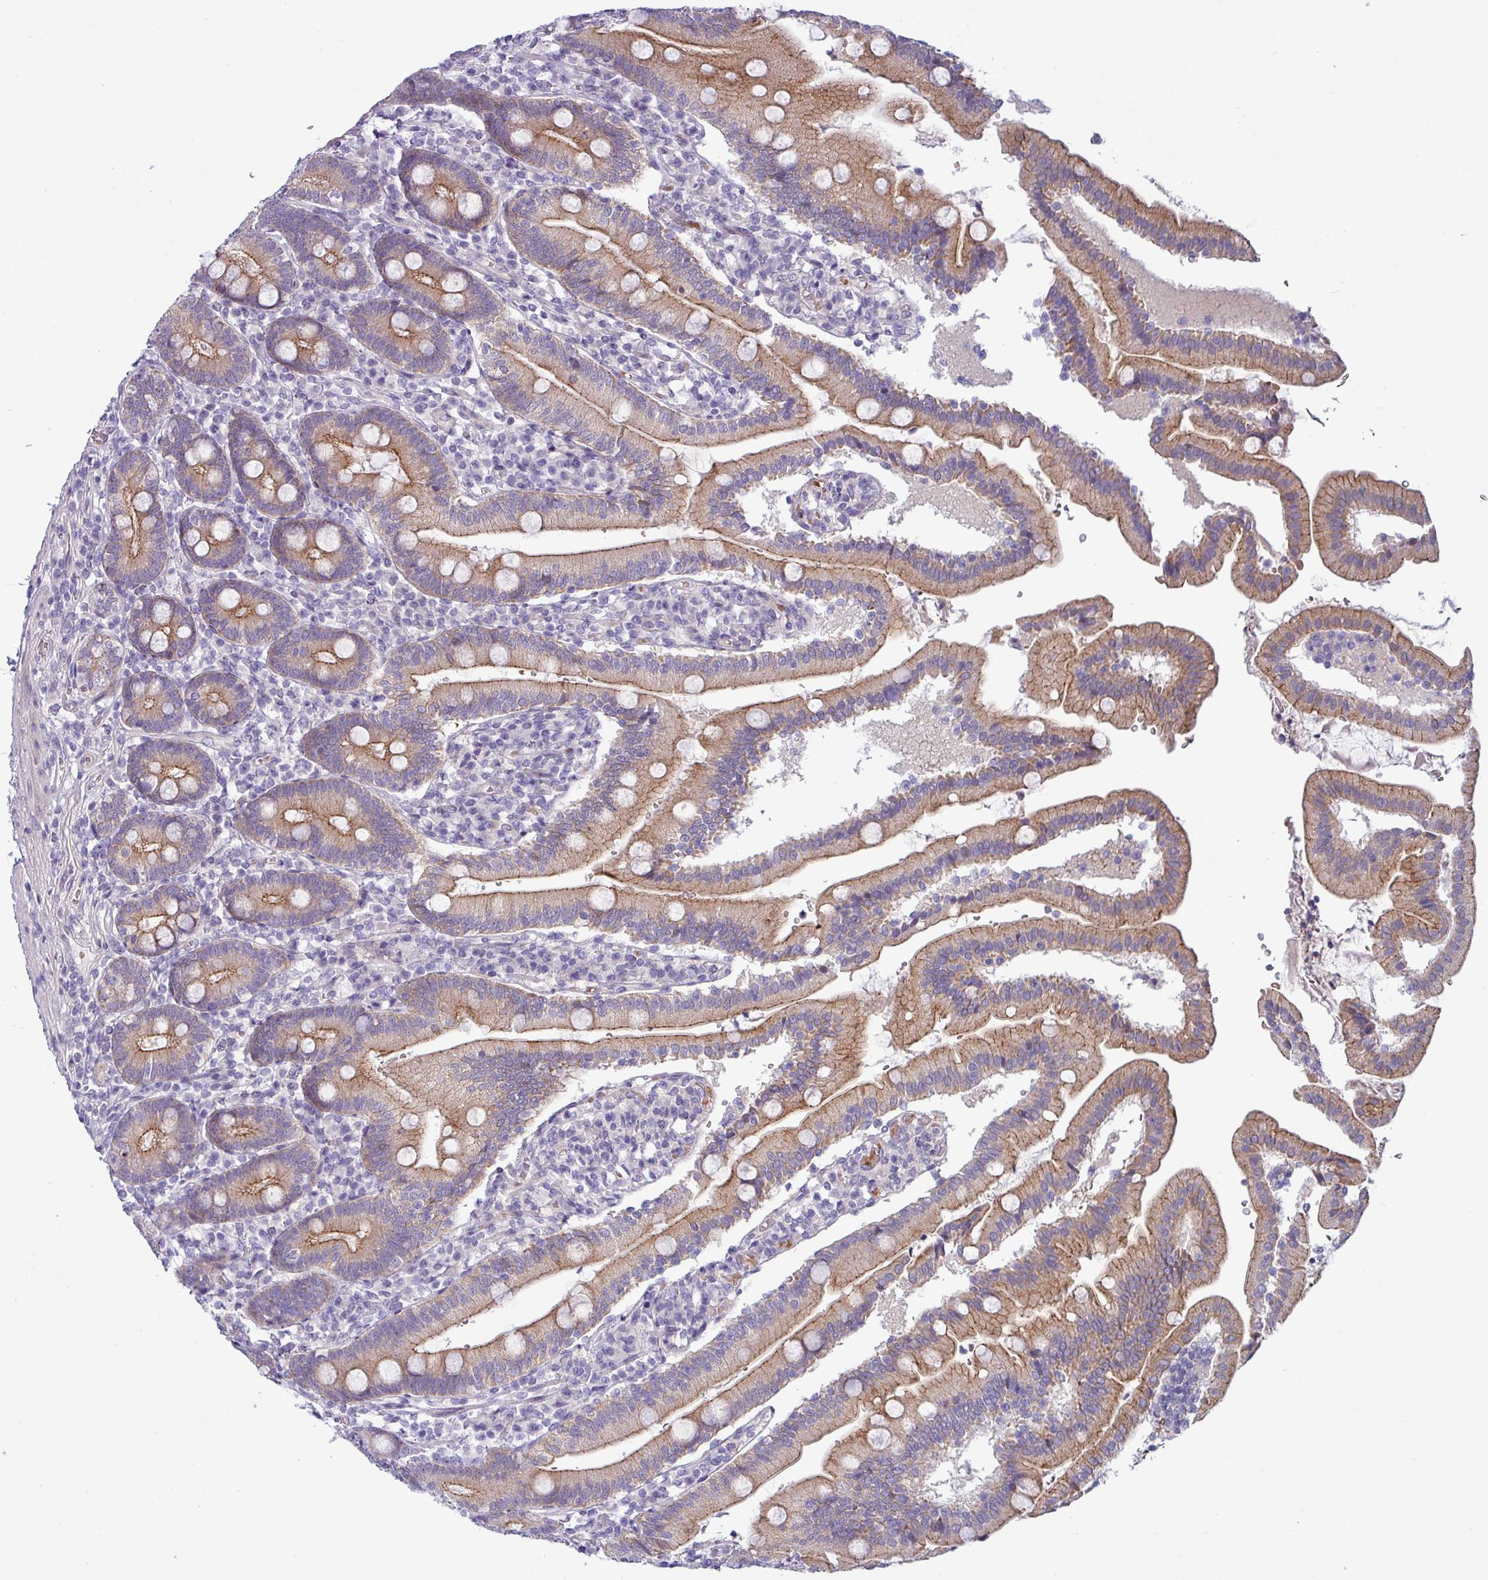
{"staining": {"intensity": "strong", "quantity": ">75%", "location": "cytoplasmic/membranous"}, "tissue": "duodenum", "cell_type": "Glandular cells", "image_type": "normal", "snomed": [{"axis": "morphology", "description": "Normal tissue, NOS"}, {"axis": "topography", "description": "Duodenum"}], "caption": "Normal duodenum displays strong cytoplasmic/membranous expression in about >75% of glandular cells.", "gene": "ACAP3", "patient": {"sex": "female", "age": 67}}